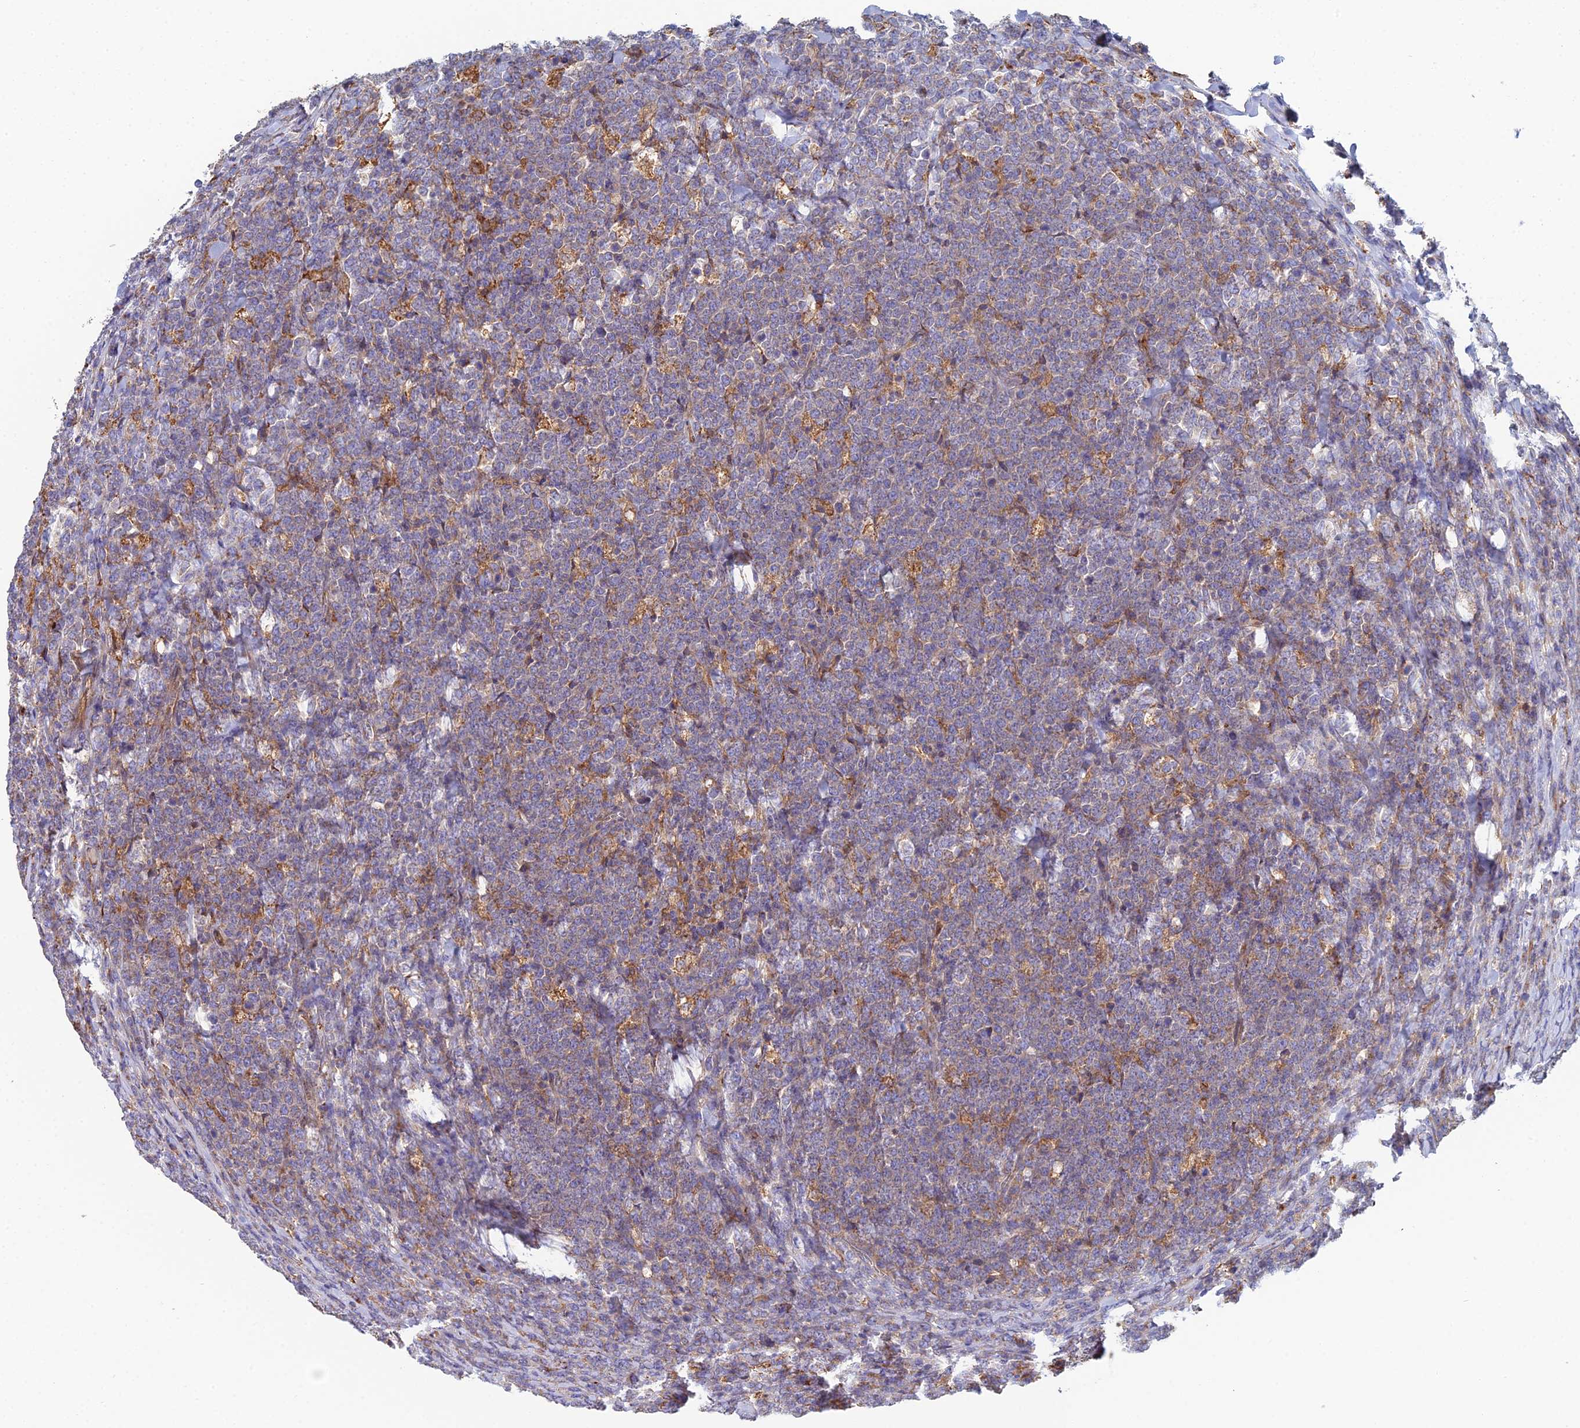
{"staining": {"intensity": "weak", "quantity": "25%-75%", "location": "cytoplasmic/membranous"}, "tissue": "lymphoma", "cell_type": "Tumor cells", "image_type": "cancer", "snomed": [{"axis": "morphology", "description": "Malignant lymphoma, non-Hodgkin's type, High grade"}, {"axis": "topography", "description": "Small intestine"}], "caption": "Immunohistochemical staining of lymphoma reveals low levels of weak cytoplasmic/membranous staining in about 25%-75% of tumor cells.", "gene": "CLCN3", "patient": {"sex": "male", "age": 8}}